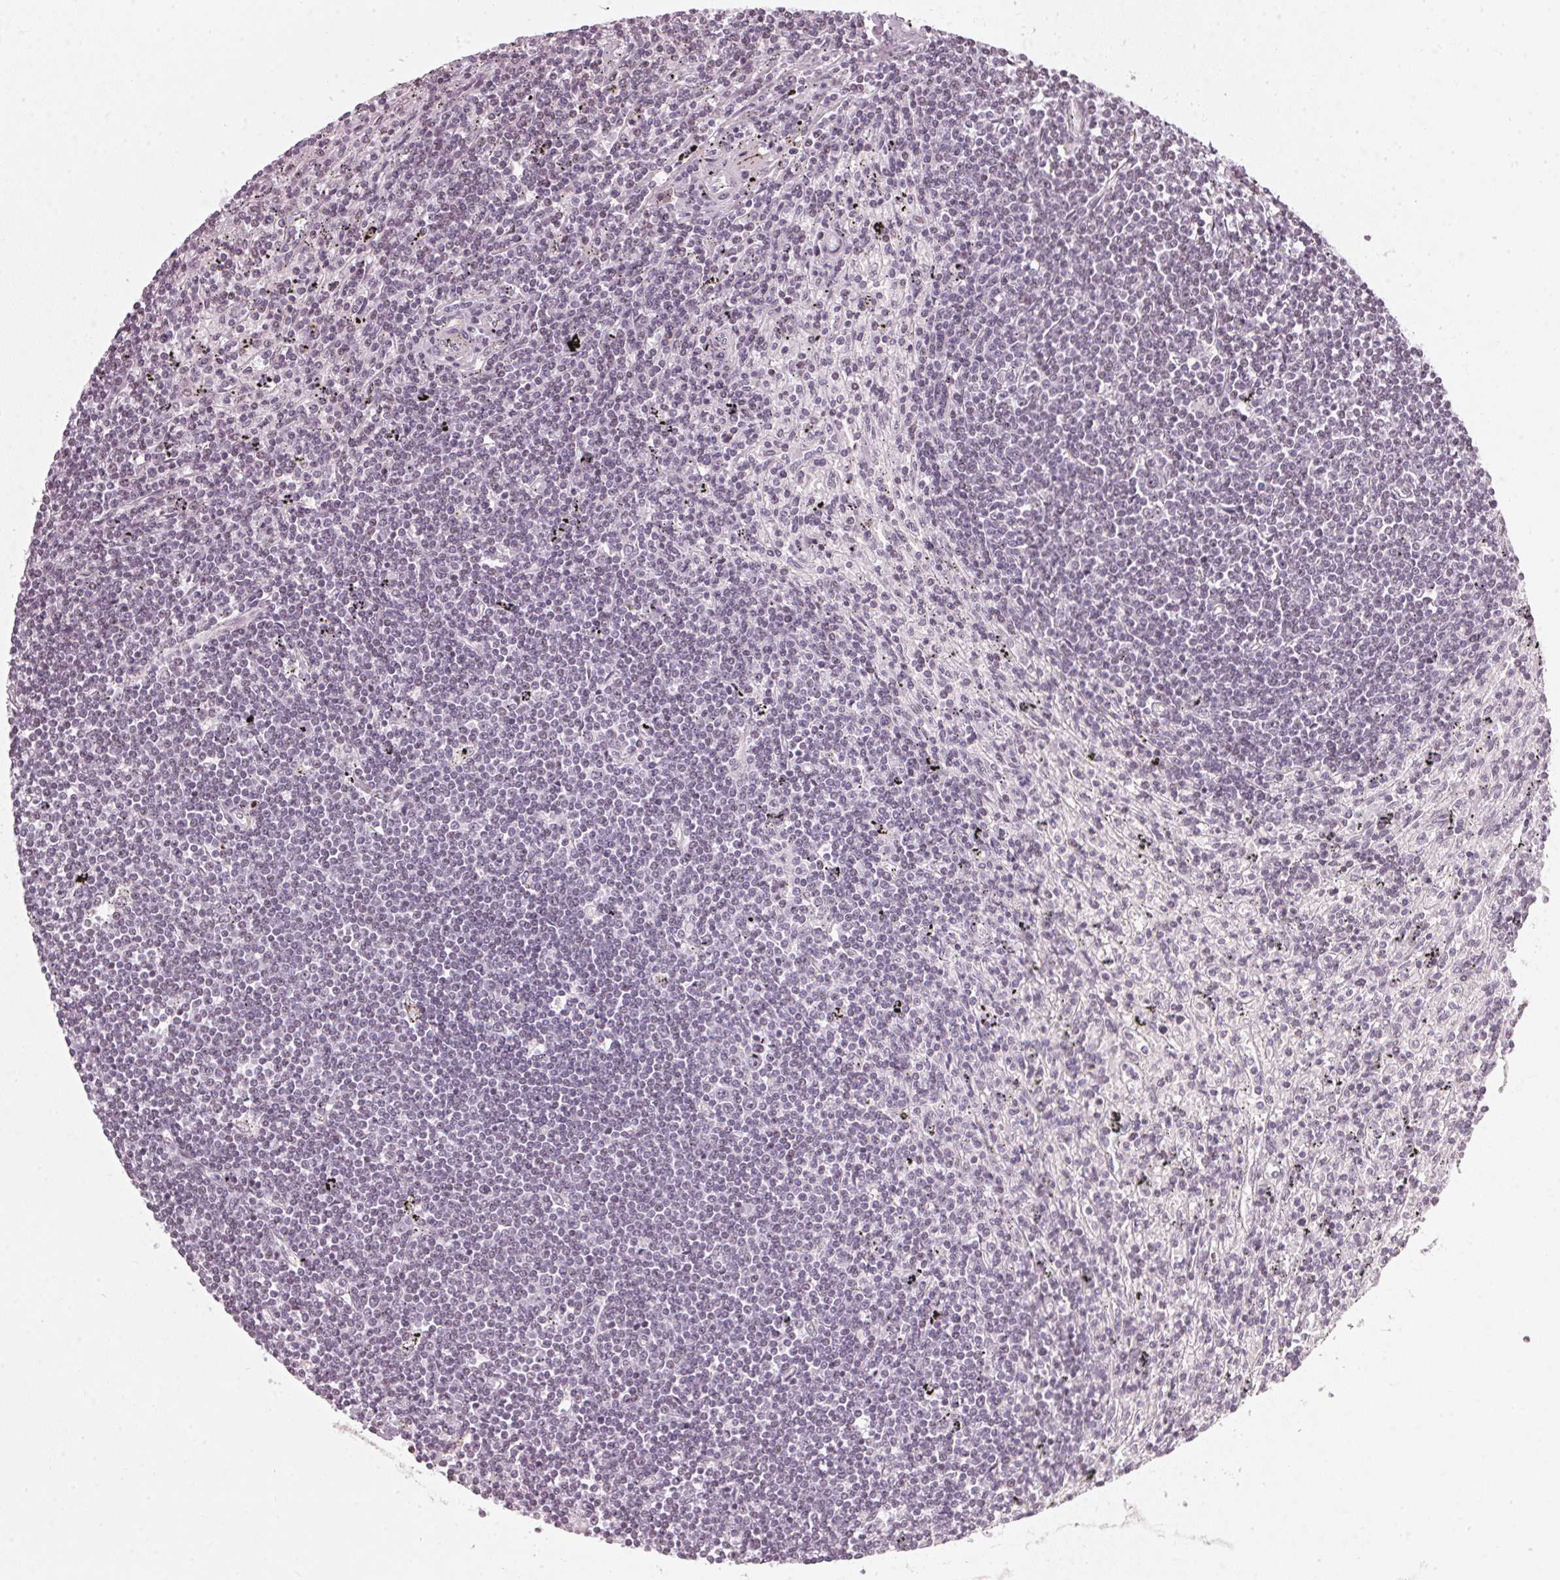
{"staining": {"intensity": "negative", "quantity": "none", "location": "none"}, "tissue": "lymphoma", "cell_type": "Tumor cells", "image_type": "cancer", "snomed": [{"axis": "morphology", "description": "Malignant lymphoma, non-Hodgkin's type, Low grade"}, {"axis": "topography", "description": "Spleen"}], "caption": "Tumor cells show no significant protein positivity in malignant lymphoma, non-Hodgkin's type (low-grade). (Stains: DAB (3,3'-diaminobenzidine) immunohistochemistry (IHC) with hematoxylin counter stain, Microscopy: brightfield microscopy at high magnification).", "gene": "DNAJC6", "patient": {"sex": "male", "age": 76}}